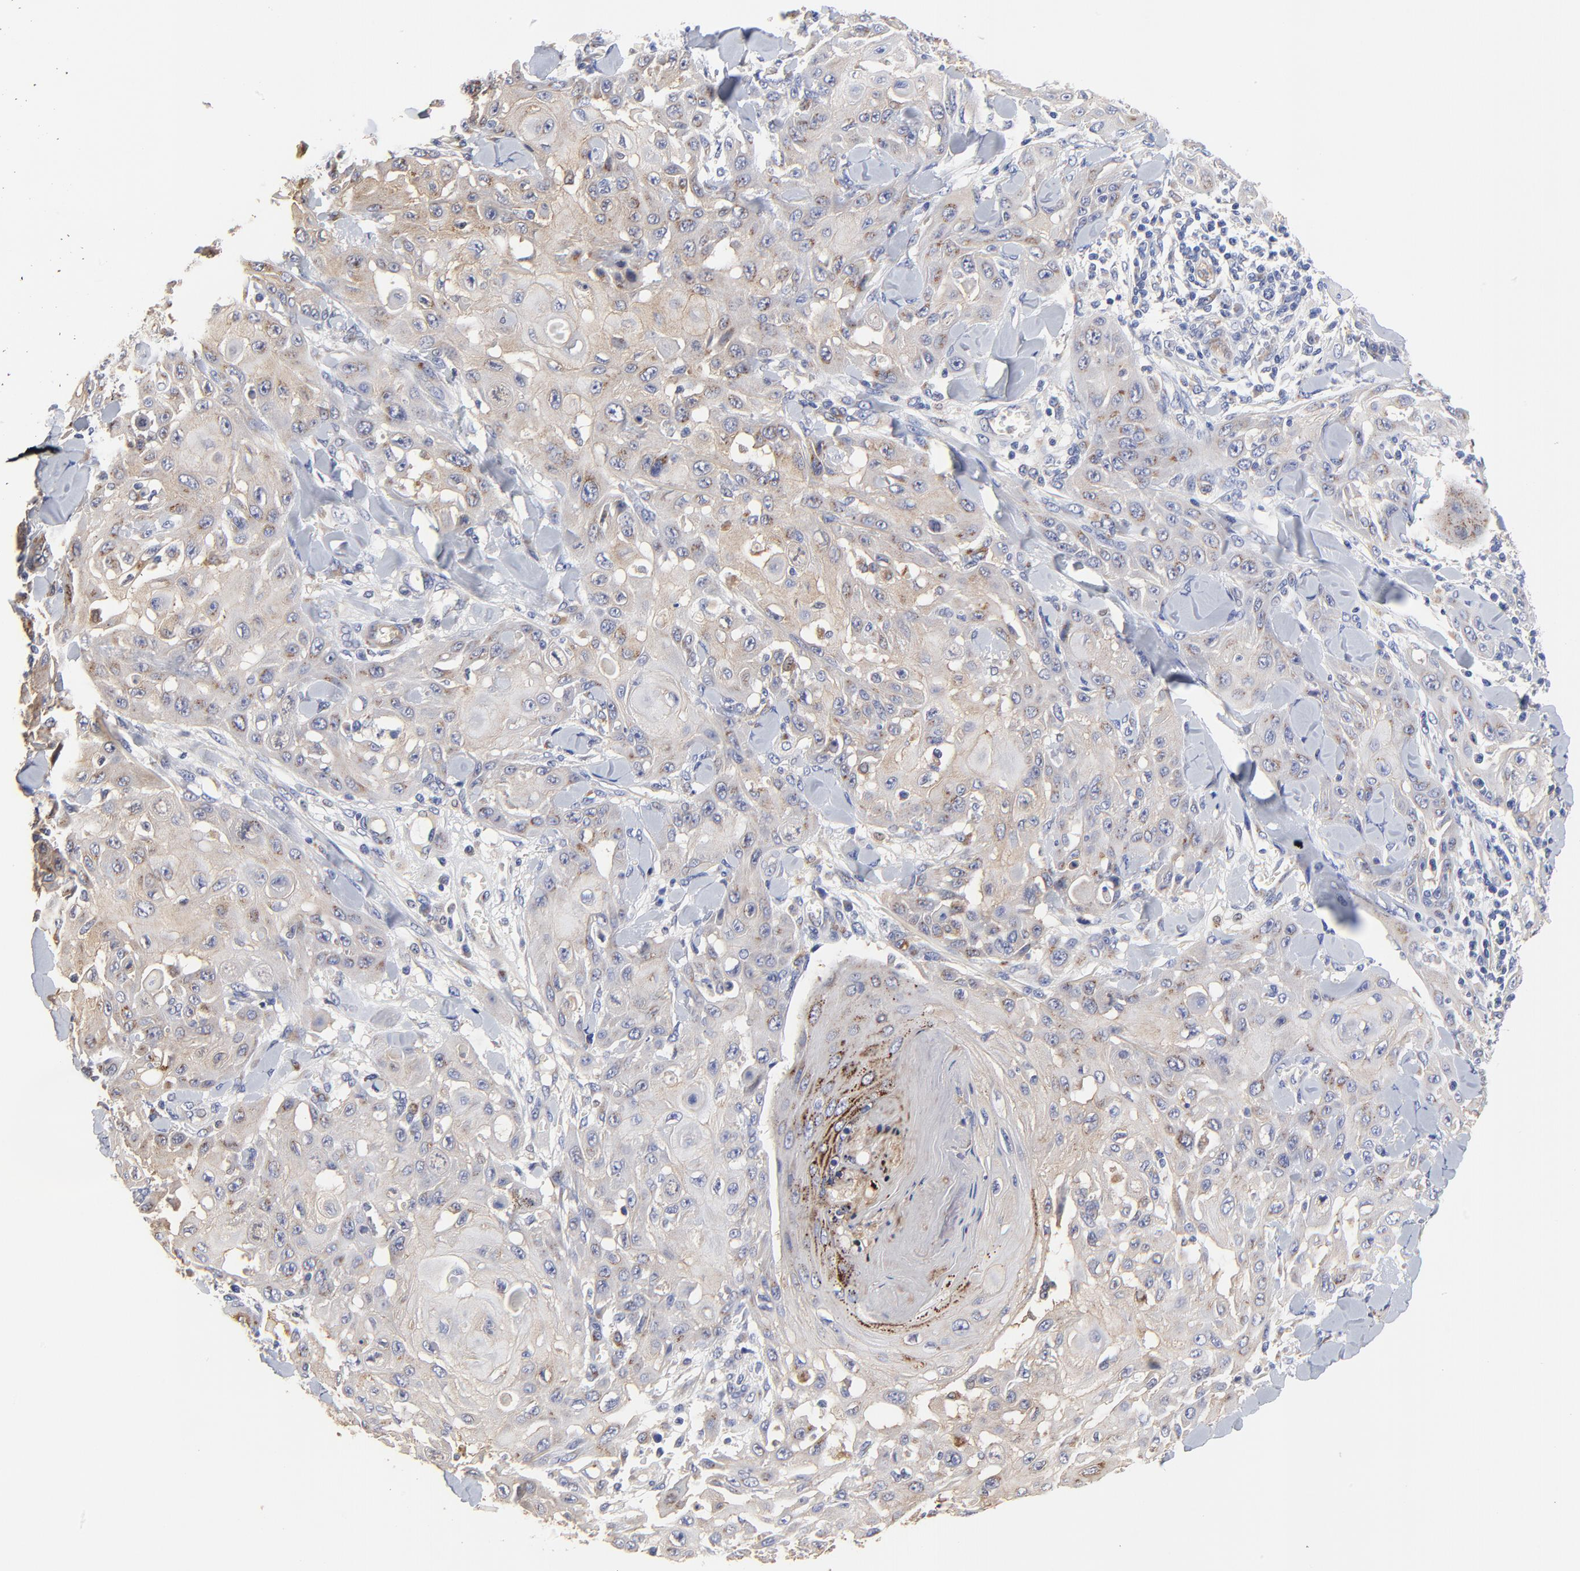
{"staining": {"intensity": "weak", "quantity": "25%-75%", "location": "cytoplasmic/membranous"}, "tissue": "skin cancer", "cell_type": "Tumor cells", "image_type": "cancer", "snomed": [{"axis": "morphology", "description": "Squamous cell carcinoma, NOS"}, {"axis": "topography", "description": "Skin"}], "caption": "High-power microscopy captured an IHC histopathology image of skin cancer (squamous cell carcinoma), revealing weak cytoplasmic/membranous expression in about 25%-75% of tumor cells.", "gene": "FBXL2", "patient": {"sex": "male", "age": 24}}